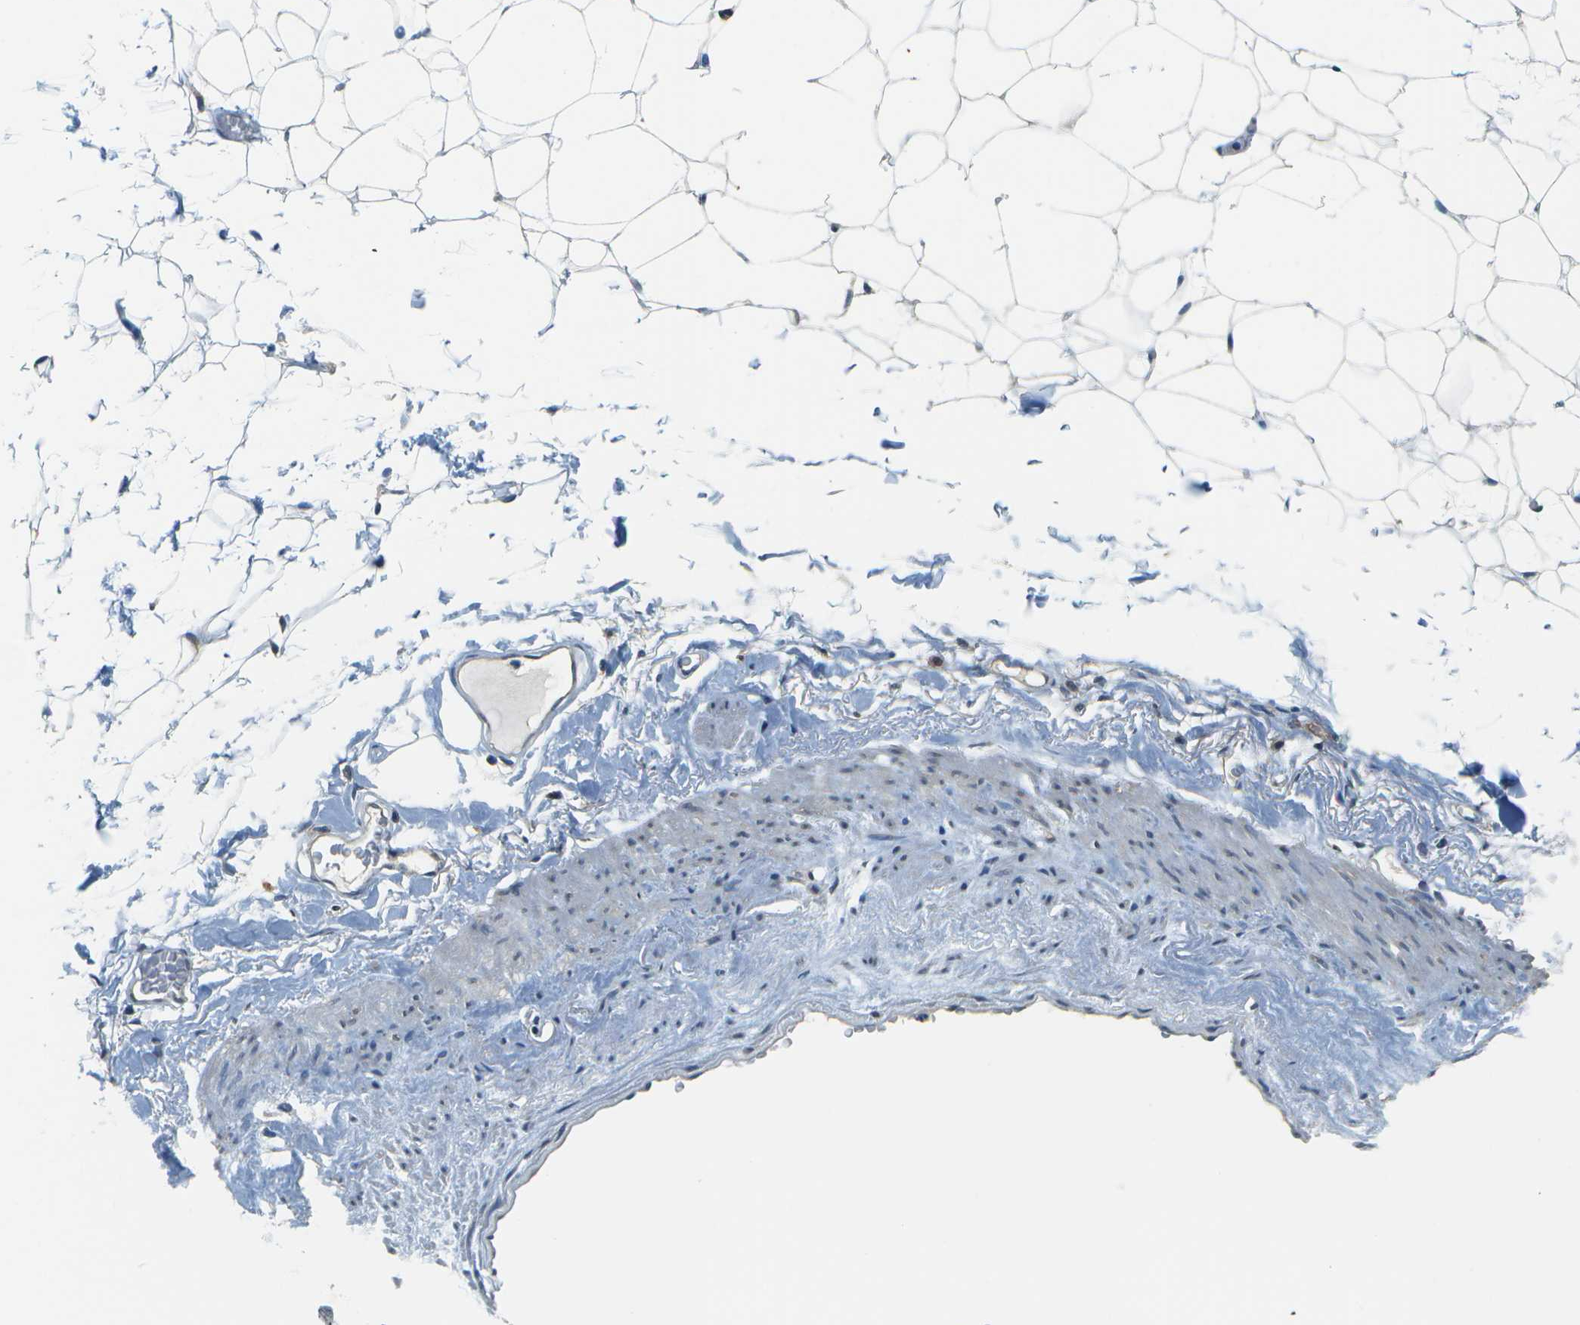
{"staining": {"intensity": "weak", "quantity": ">75%", "location": "cytoplasmic/membranous"}, "tissue": "adipose tissue", "cell_type": "Adipocytes", "image_type": "normal", "snomed": [{"axis": "morphology", "description": "Normal tissue, NOS"}, {"axis": "topography", "description": "Breast"}, {"axis": "topography", "description": "Soft tissue"}], "caption": "This histopathology image displays IHC staining of unremarkable human adipose tissue, with low weak cytoplasmic/membranous expression in about >75% of adipocytes.", "gene": "ABL2", "patient": {"sex": "female", "age": 75}}